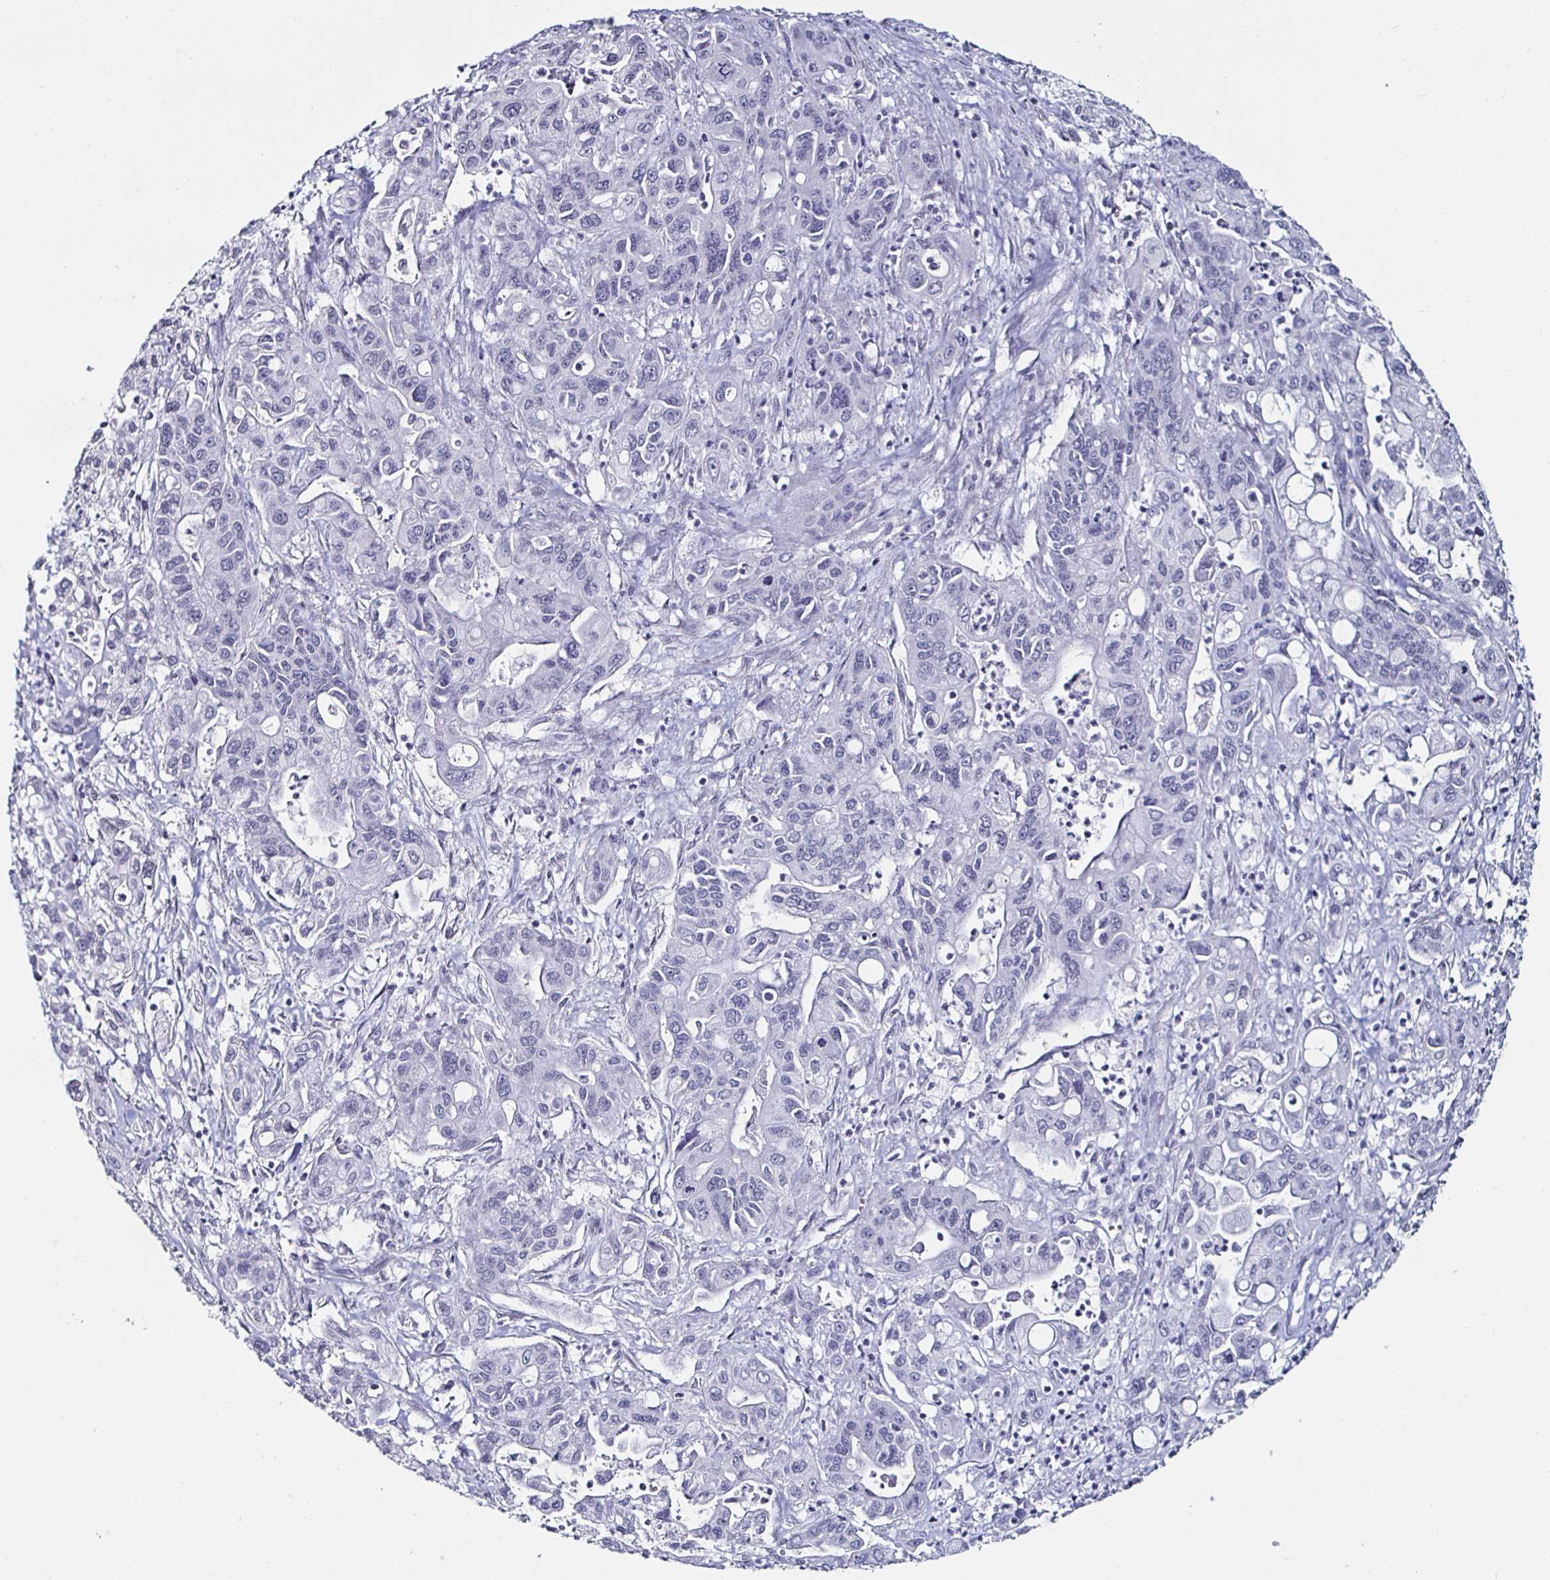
{"staining": {"intensity": "negative", "quantity": "none", "location": "none"}, "tissue": "pancreatic cancer", "cell_type": "Tumor cells", "image_type": "cancer", "snomed": [{"axis": "morphology", "description": "Adenocarcinoma, NOS"}, {"axis": "topography", "description": "Pancreas"}], "caption": "Micrograph shows no protein staining in tumor cells of pancreatic adenocarcinoma tissue. The staining was performed using DAB (3,3'-diaminobenzidine) to visualize the protein expression in brown, while the nuclei were stained in blue with hematoxylin (Magnification: 20x).", "gene": "KRT4", "patient": {"sex": "male", "age": 62}}